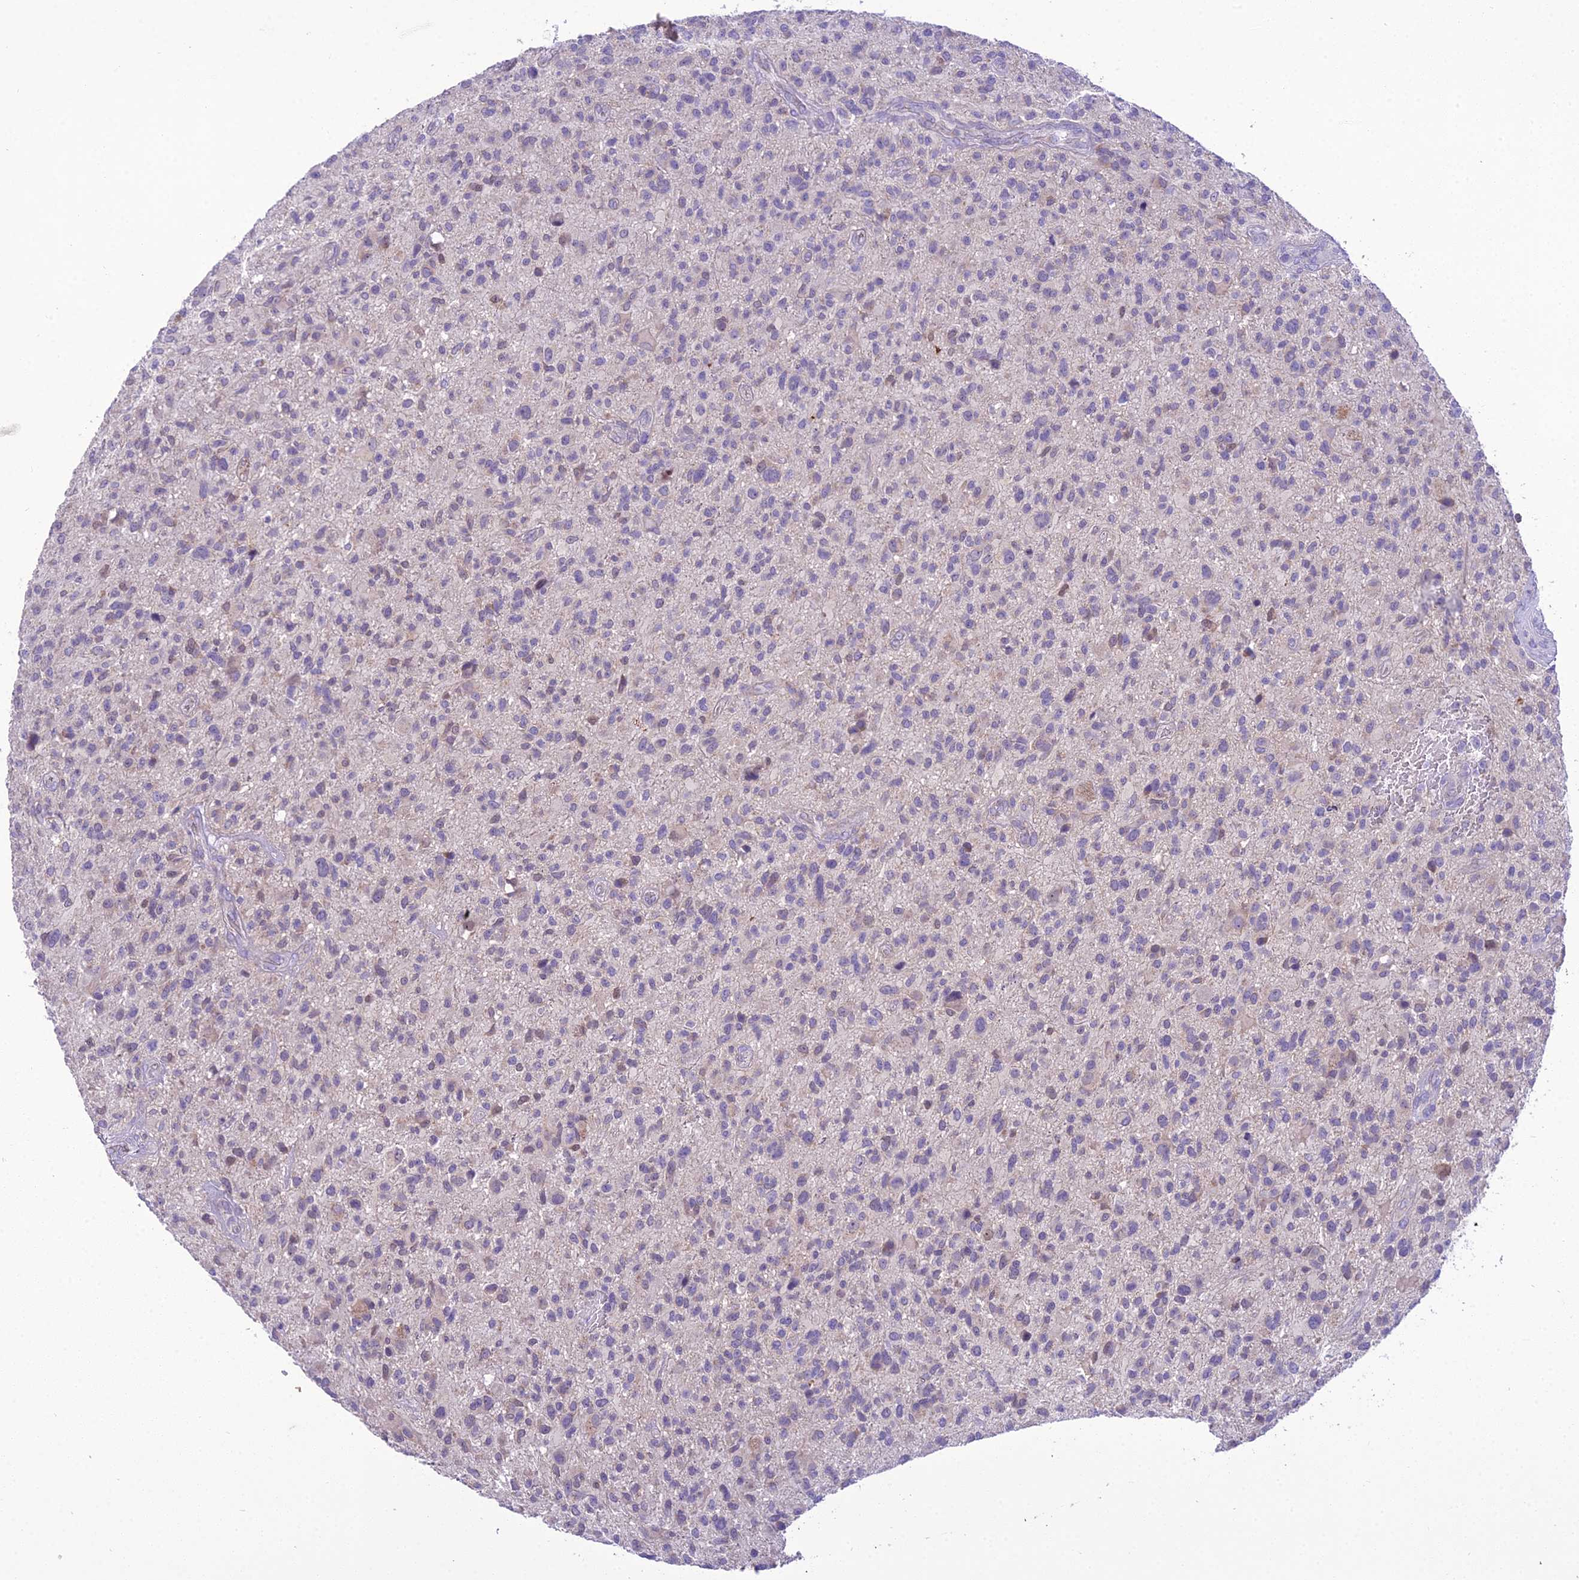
{"staining": {"intensity": "weak", "quantity": "<25%", "location": "cytoplasmic/membranous"}, "tissue": "glioma", "cell_type": "Tumor cells", "image_type": "cancer", "snomed": [{"axis": "morphology", "description": "Glioma, malignant, High grade"}, {"axis": "topography", "description": "Brain"}], "caption": "Protein analysis of glioma exhibits no significant positivity in tumor cells.", "gene": "SCRT1", "patient": {"sex": "male", "age": 47}}